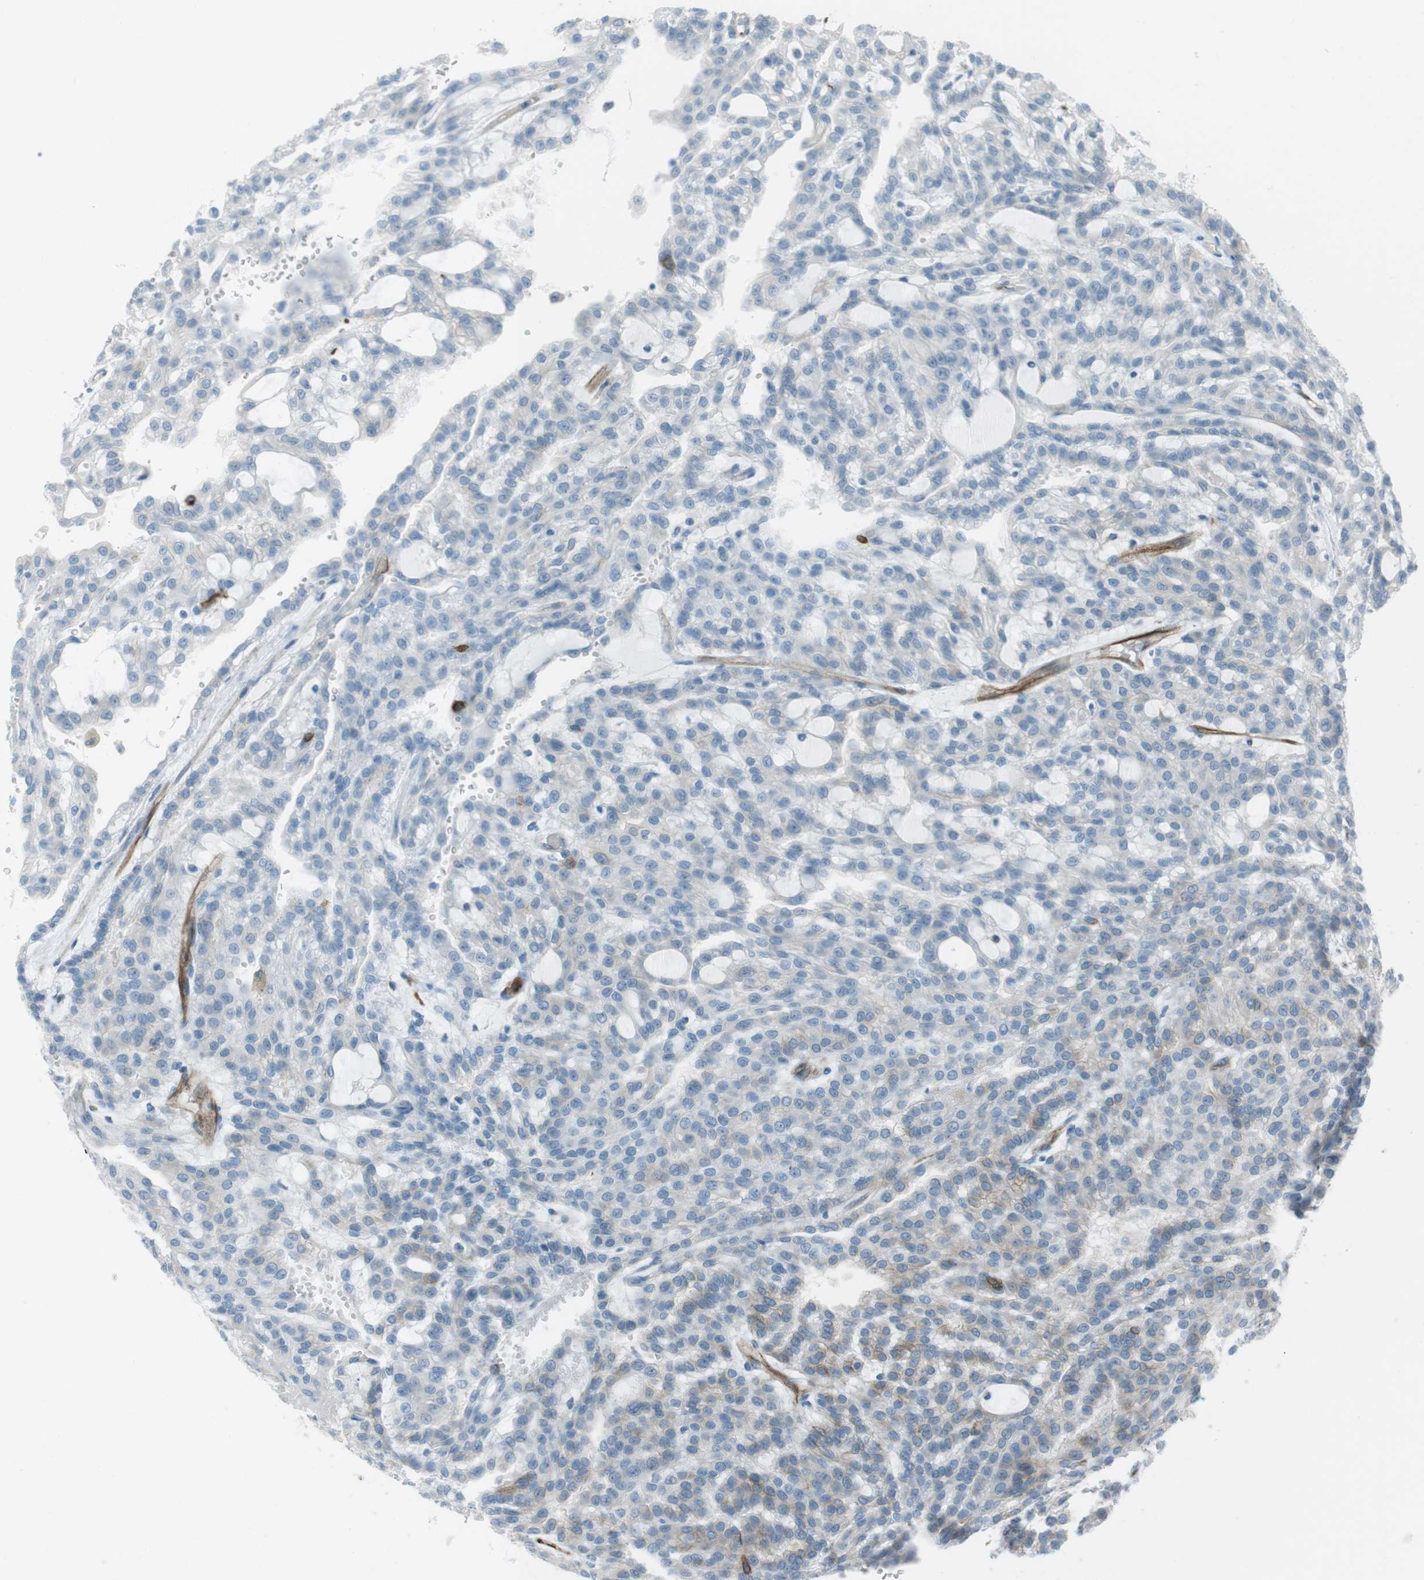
{"staining": {"intensity": "negative", "quantity": "none", "location": "none"}, "tissue": "renal cancer", "cell_type": "Tumor cells", "image_type": "cancer", "snomed": [{"axis": "morphology", "description": "Adenocarcinoma, NOS"}, {"axis": "topography", "description": "Kidney"}], "caption": "Tumor cells show no significant protein positivity in adenocarcinoma (renal).", "gene": "TUBB2A", "patient": {"sex": "male", "age": 63}}